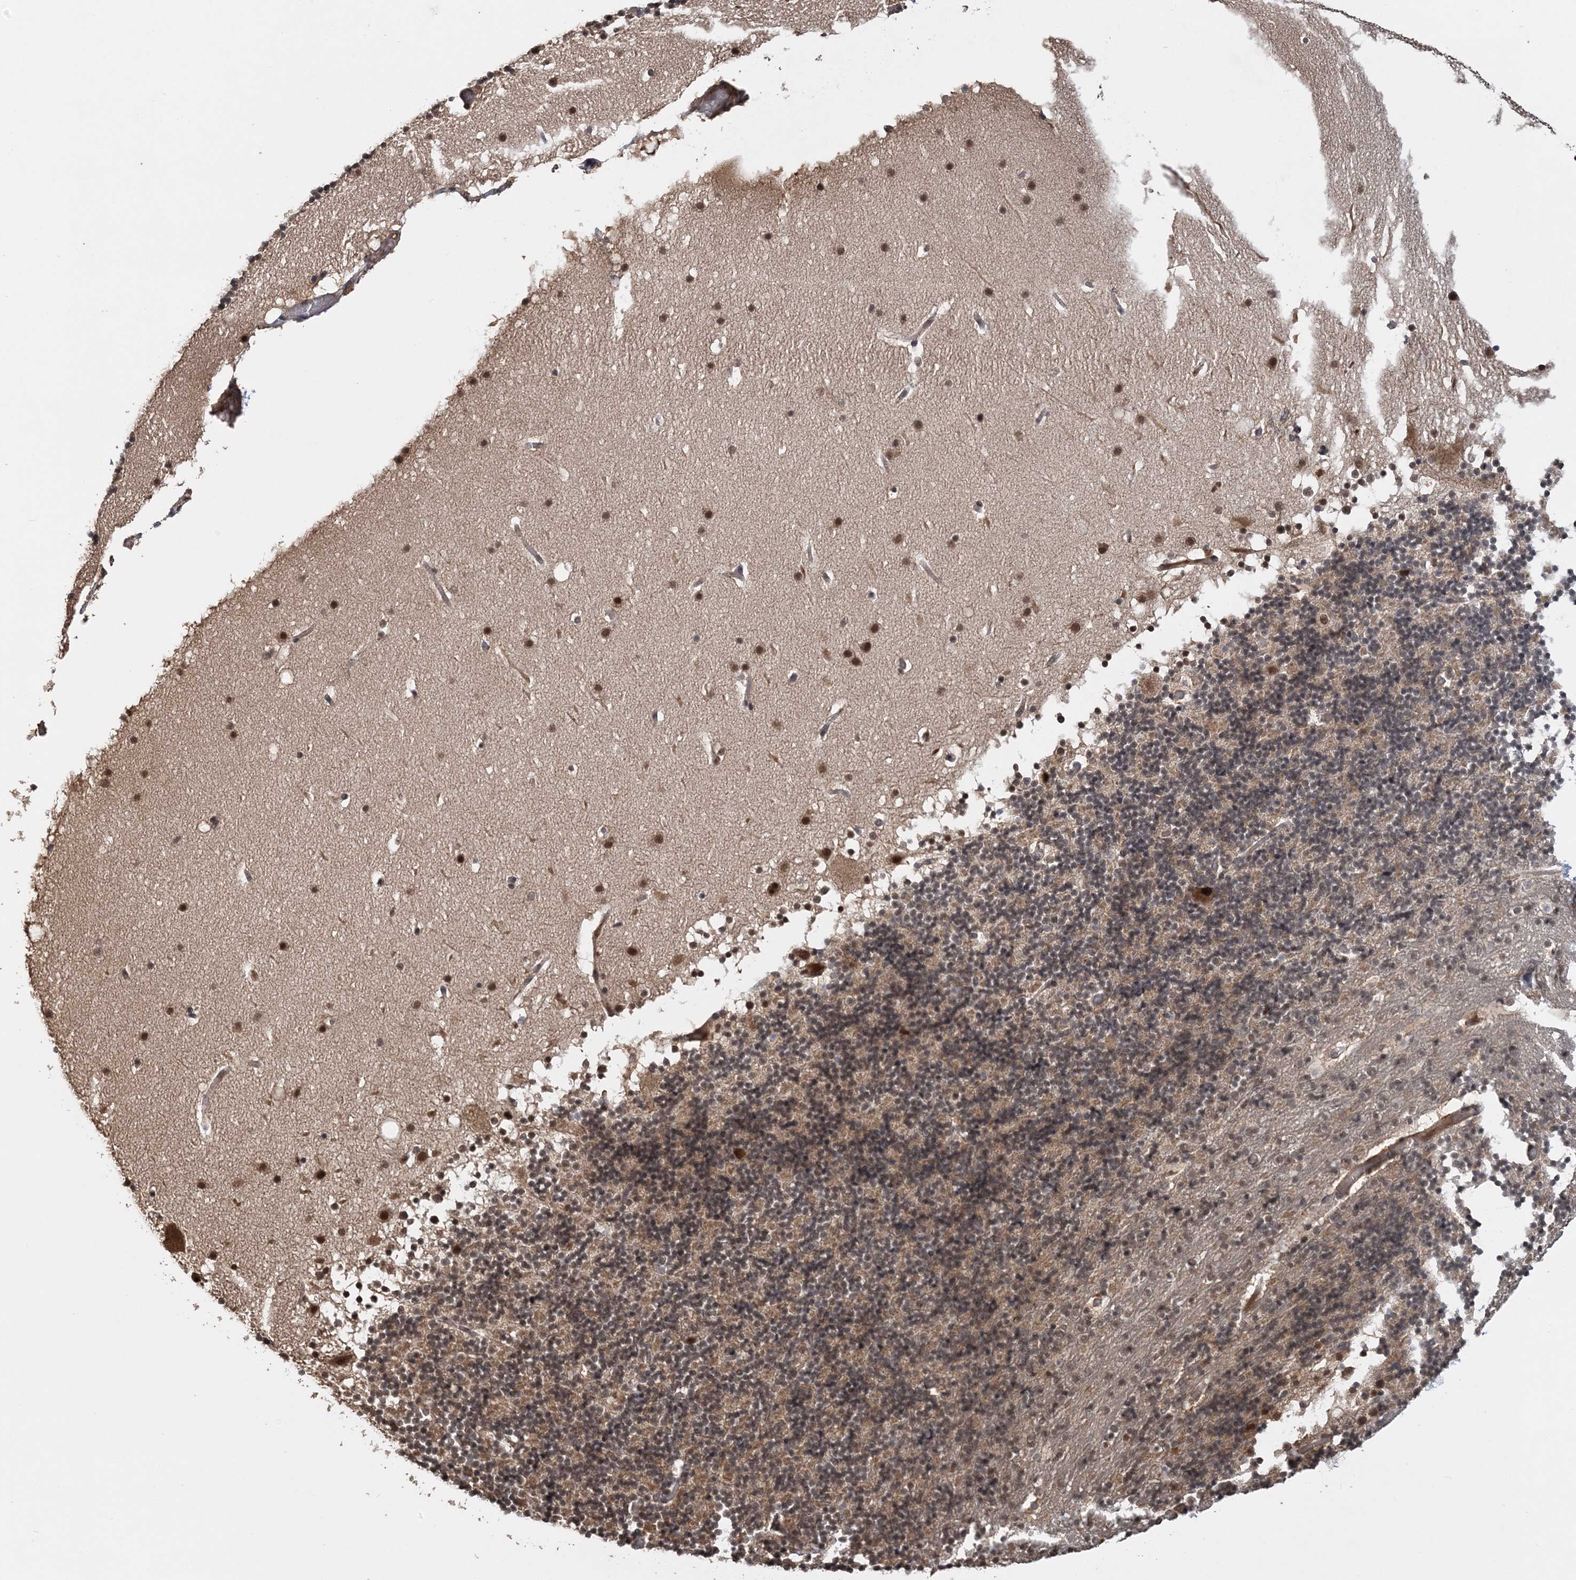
{"staining": {"intensity": "weak", "quantity": "25%-75%", "location": "nuclear"}, "tissue": "cerebellum", "cell_type": "Cells in granular layer", "image_type": "normal", "snomed": [{"axis": "morphology", "description": "Normal tissue, NOS"}, {"axis": "topography", "description": "Cerebellum"}], "caption": "A micrograph showing weak nuclear staining in approximately 25%-75% of cells in granular layer in normal cerebellum, as visualized by brown immunohistochemical staining.", "gene": "TSHZ2", "patient": {"sex": "male", "age": 57}}